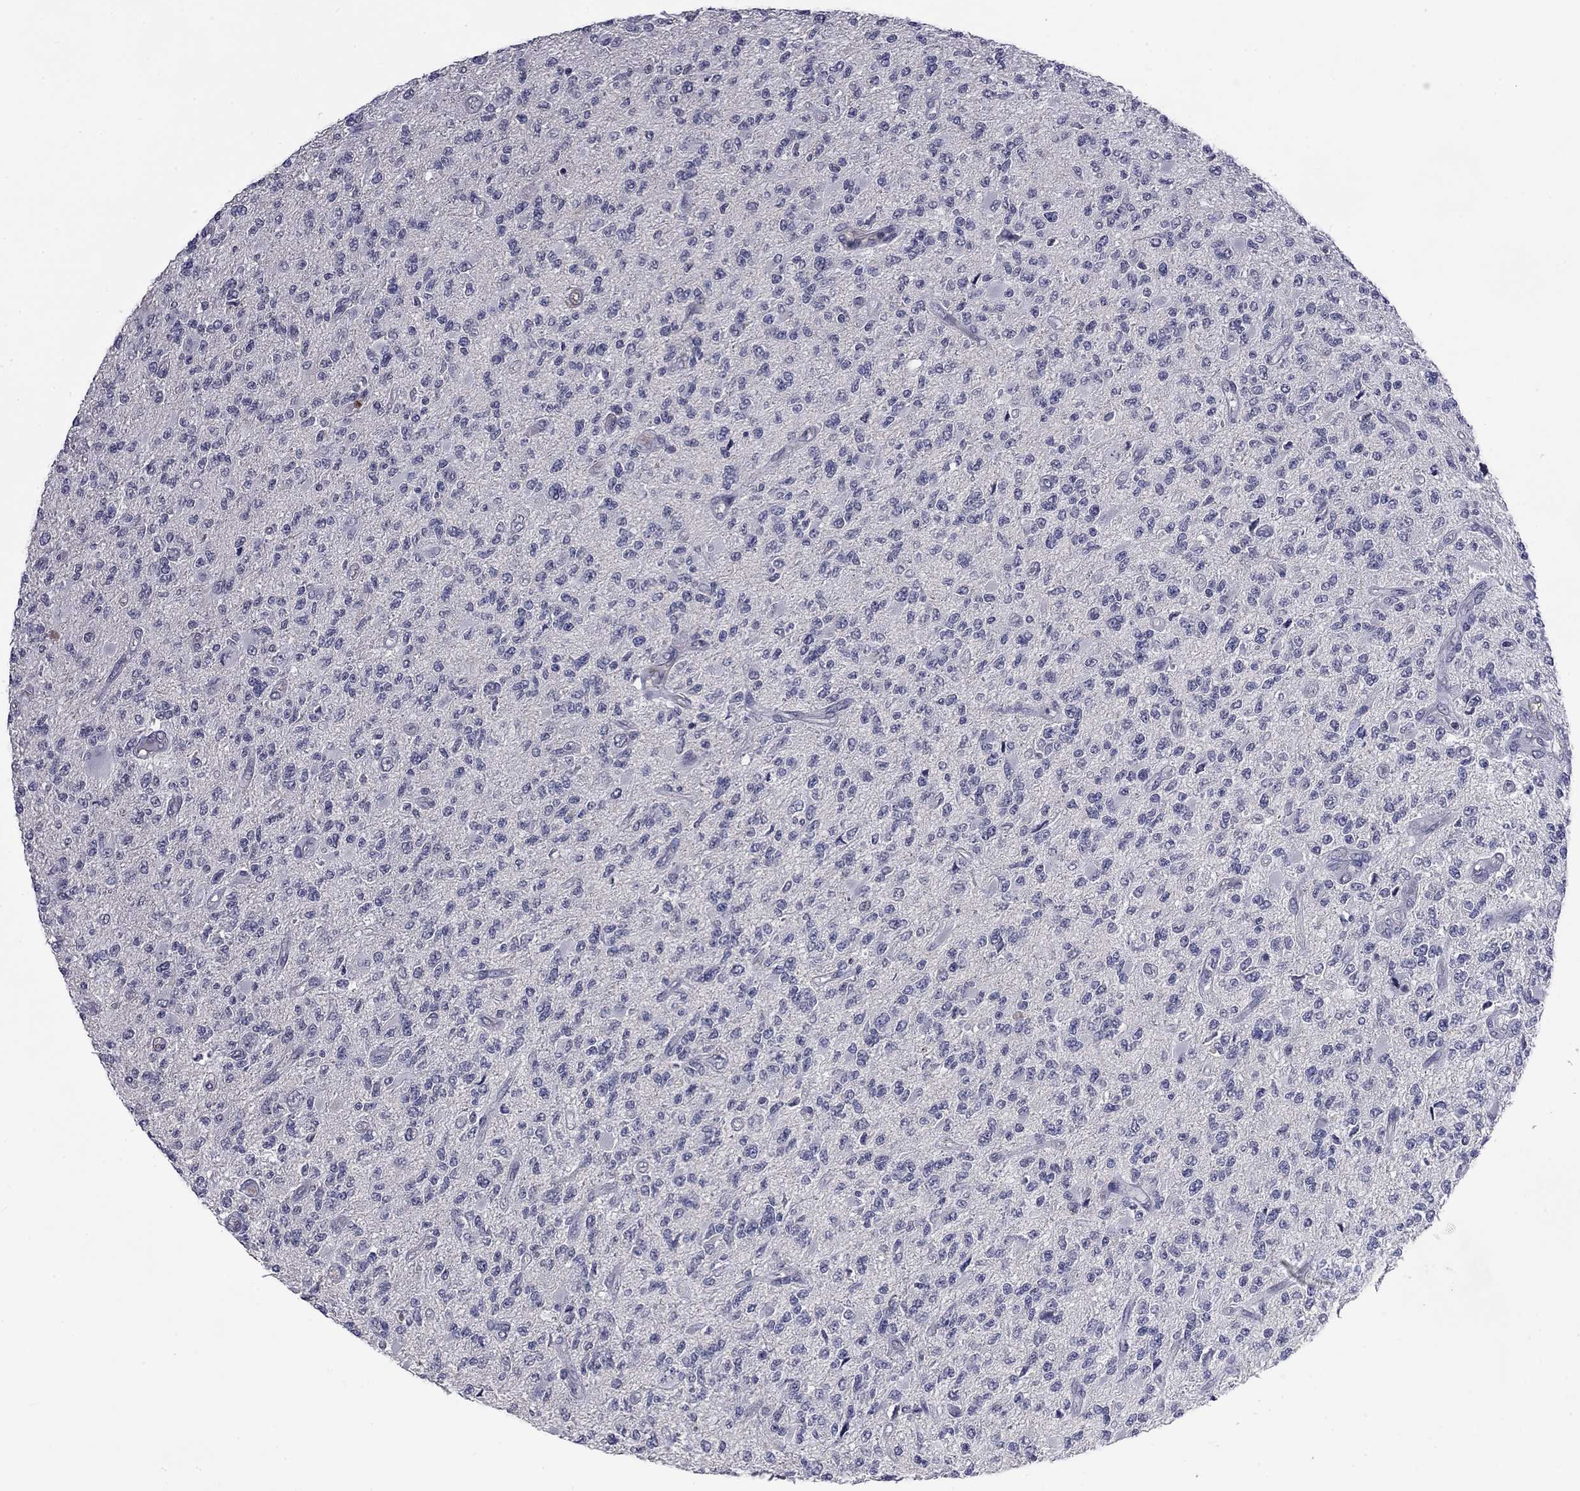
{"staining": {"intensity": "negative", "quantity": "none", "location": "none"}, "tissue": "glioma", "cell_type": "Tumor cells", "image_type": "cancer", "snomed": [{"axis": "morphology", "description": "Glioma, malignant, High grade"}, {"axis": "topography", "description": "Brain"}], "caption": "A high-resolution image shows IHC staining of glioma, which displays no significant positivity in tumor cells.", "gene": "IP6K3", "patient": {"sex": "female", "age": 63}}